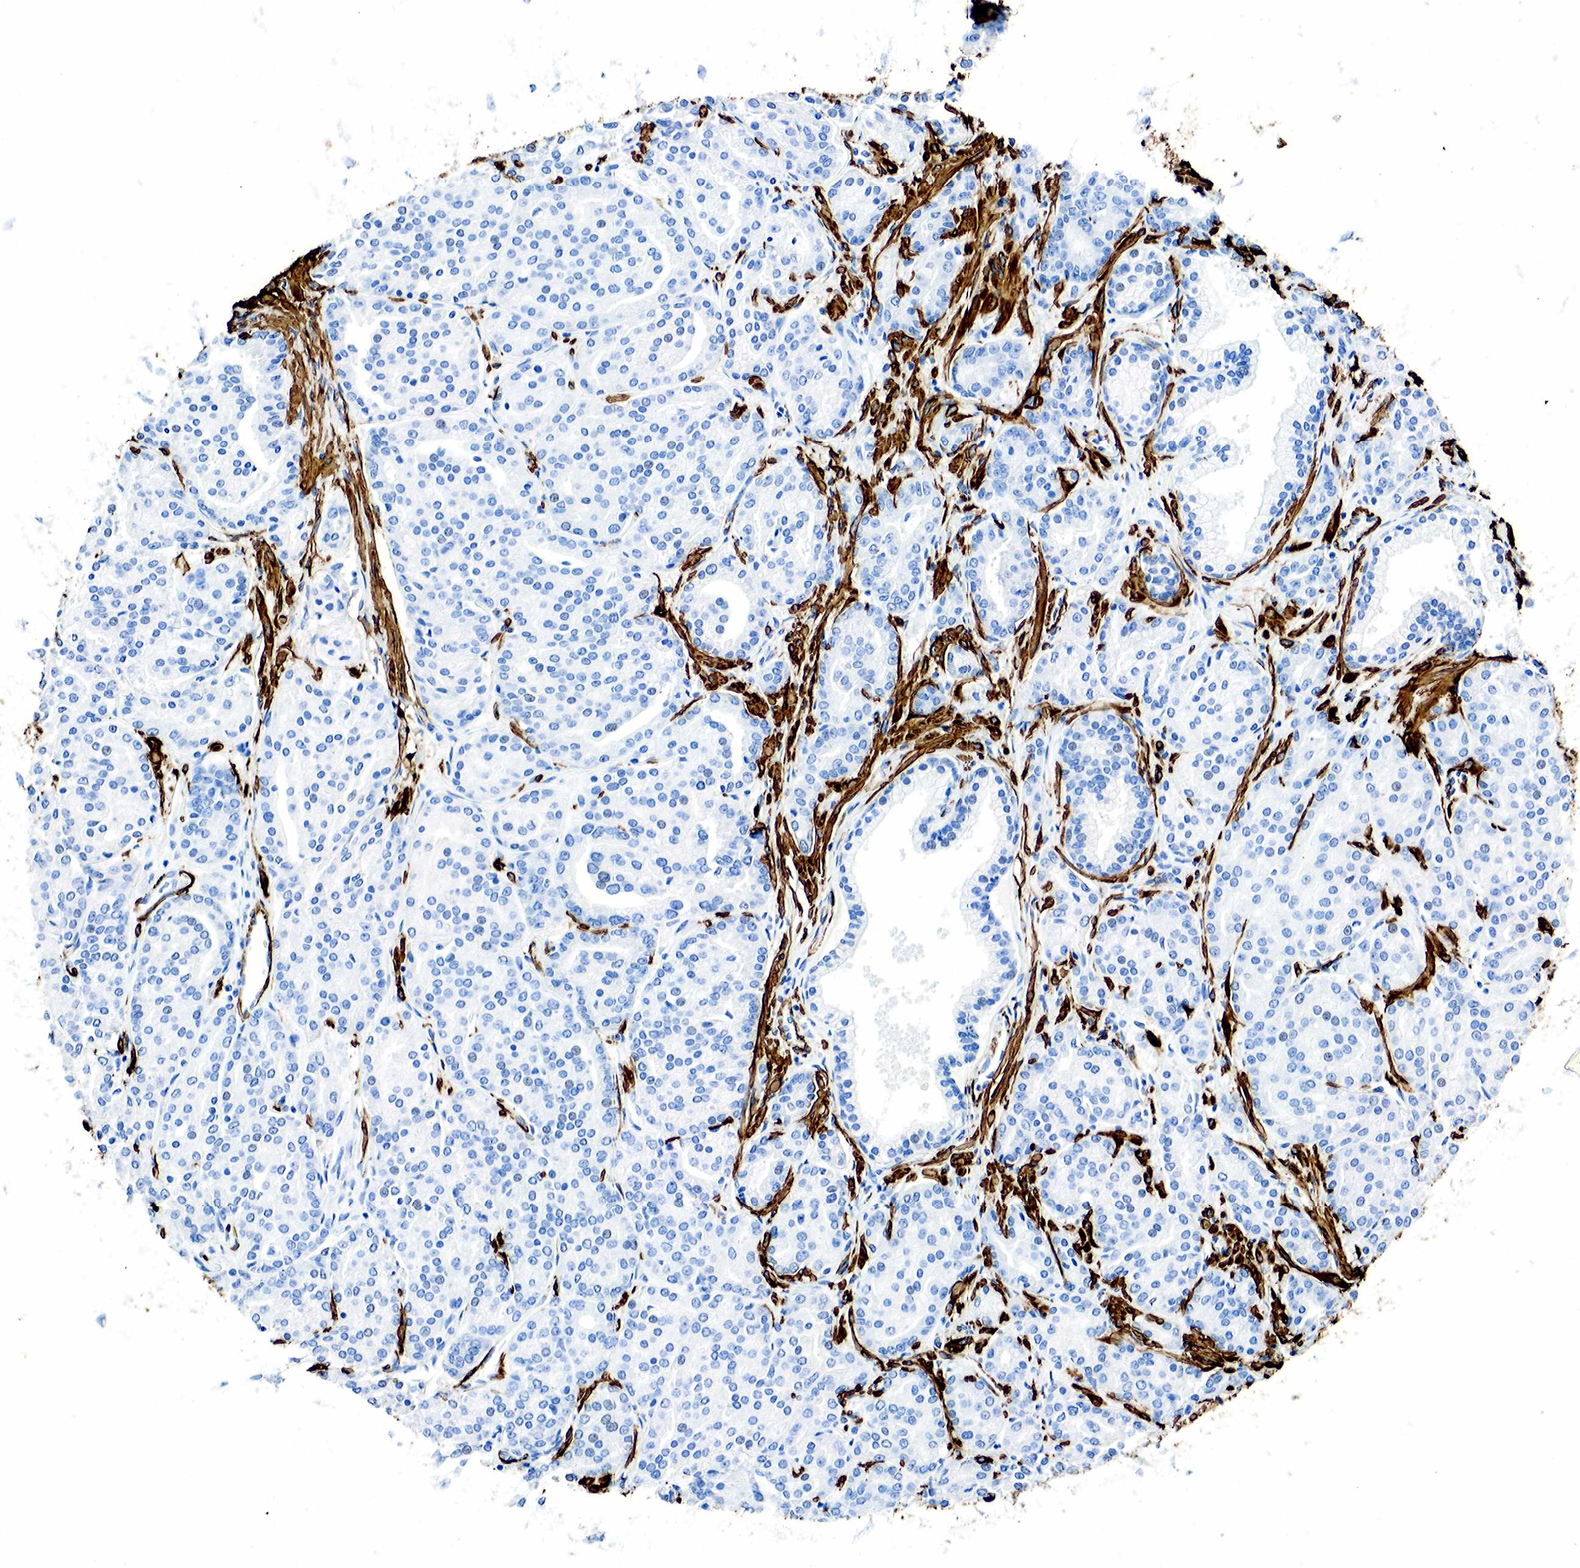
{"staining": {"intensity": "negative", "quantity": "none", "location": "none"}, "tissue": "prostate cancer", "cell_type": "Tumor cells", "image_type": "cancer", "snomed": [{"axis": "morphology", "description": "Adenocarcinoma, High grade"}, {"axis": "topography", "description": "Prostate"}], "caption": "This is an immunohistochemistry photomicrograph of prostate high-grade adenocarcinoma. There is no positivity in tumor cells.", "gene": "ACTA1", "patient": {"sex": "male", "age": 64}}